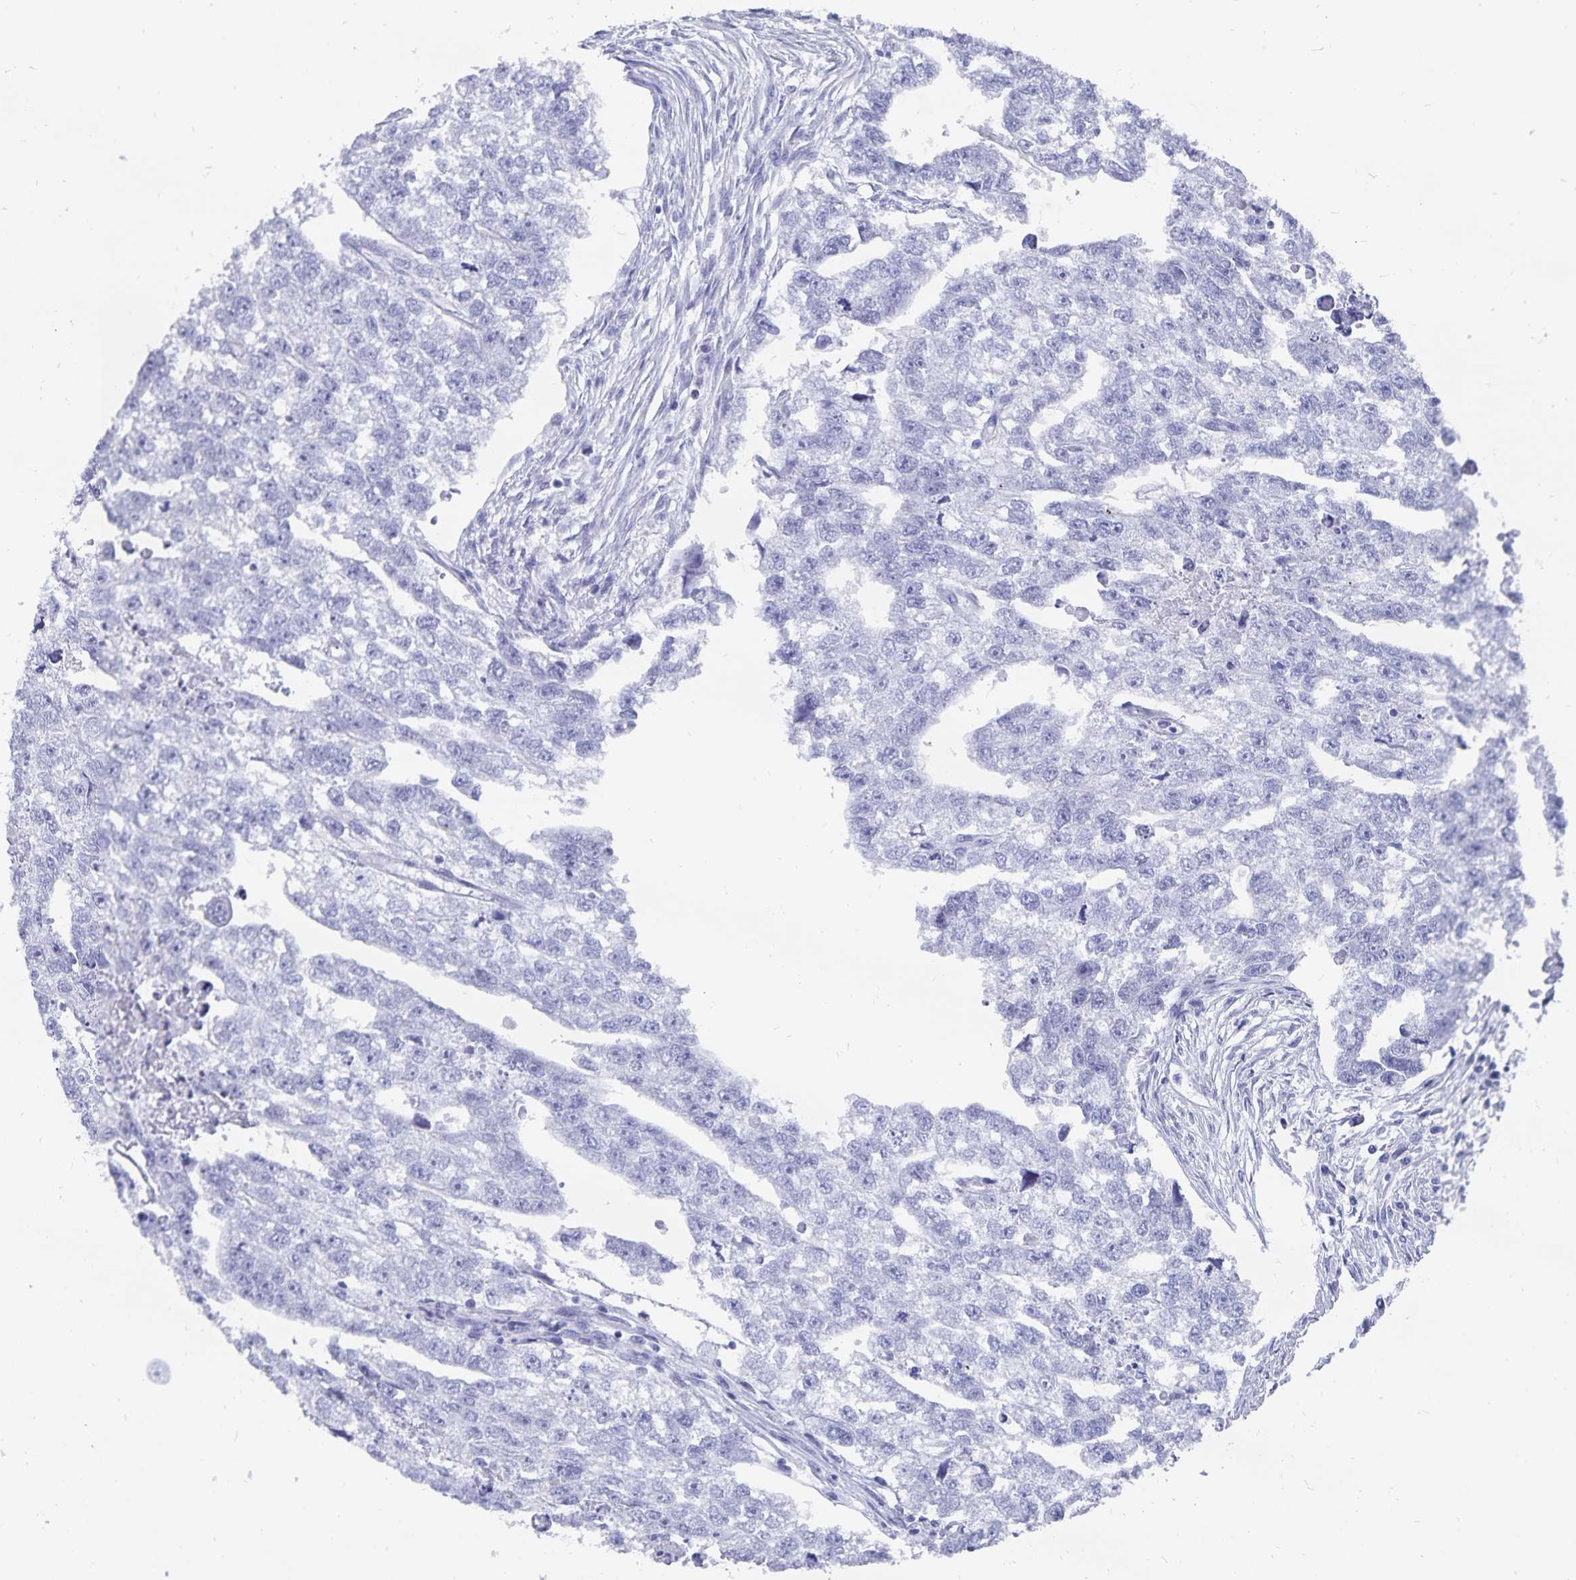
{"staining": {"intensity": "negative", "quantity": "none", "location": "none"}, "tissue": "testis cancer", "cell_type": "Tumor cells", "image_type": "cancer", "snomed": [{"axis": "morphology", "description": "Carcinoma, Embryonal, NOS"}, {"axis": "morphology", "description": "Teratoma, malignant, NOS"}, {"axis": "topography", "description": "Testis"}], "caption": "Tumor cells show no significant positivity in teratoma (malignant) (testis).", "gene": "ADH1A", "patient": {"sex": "male", "age": 44}}